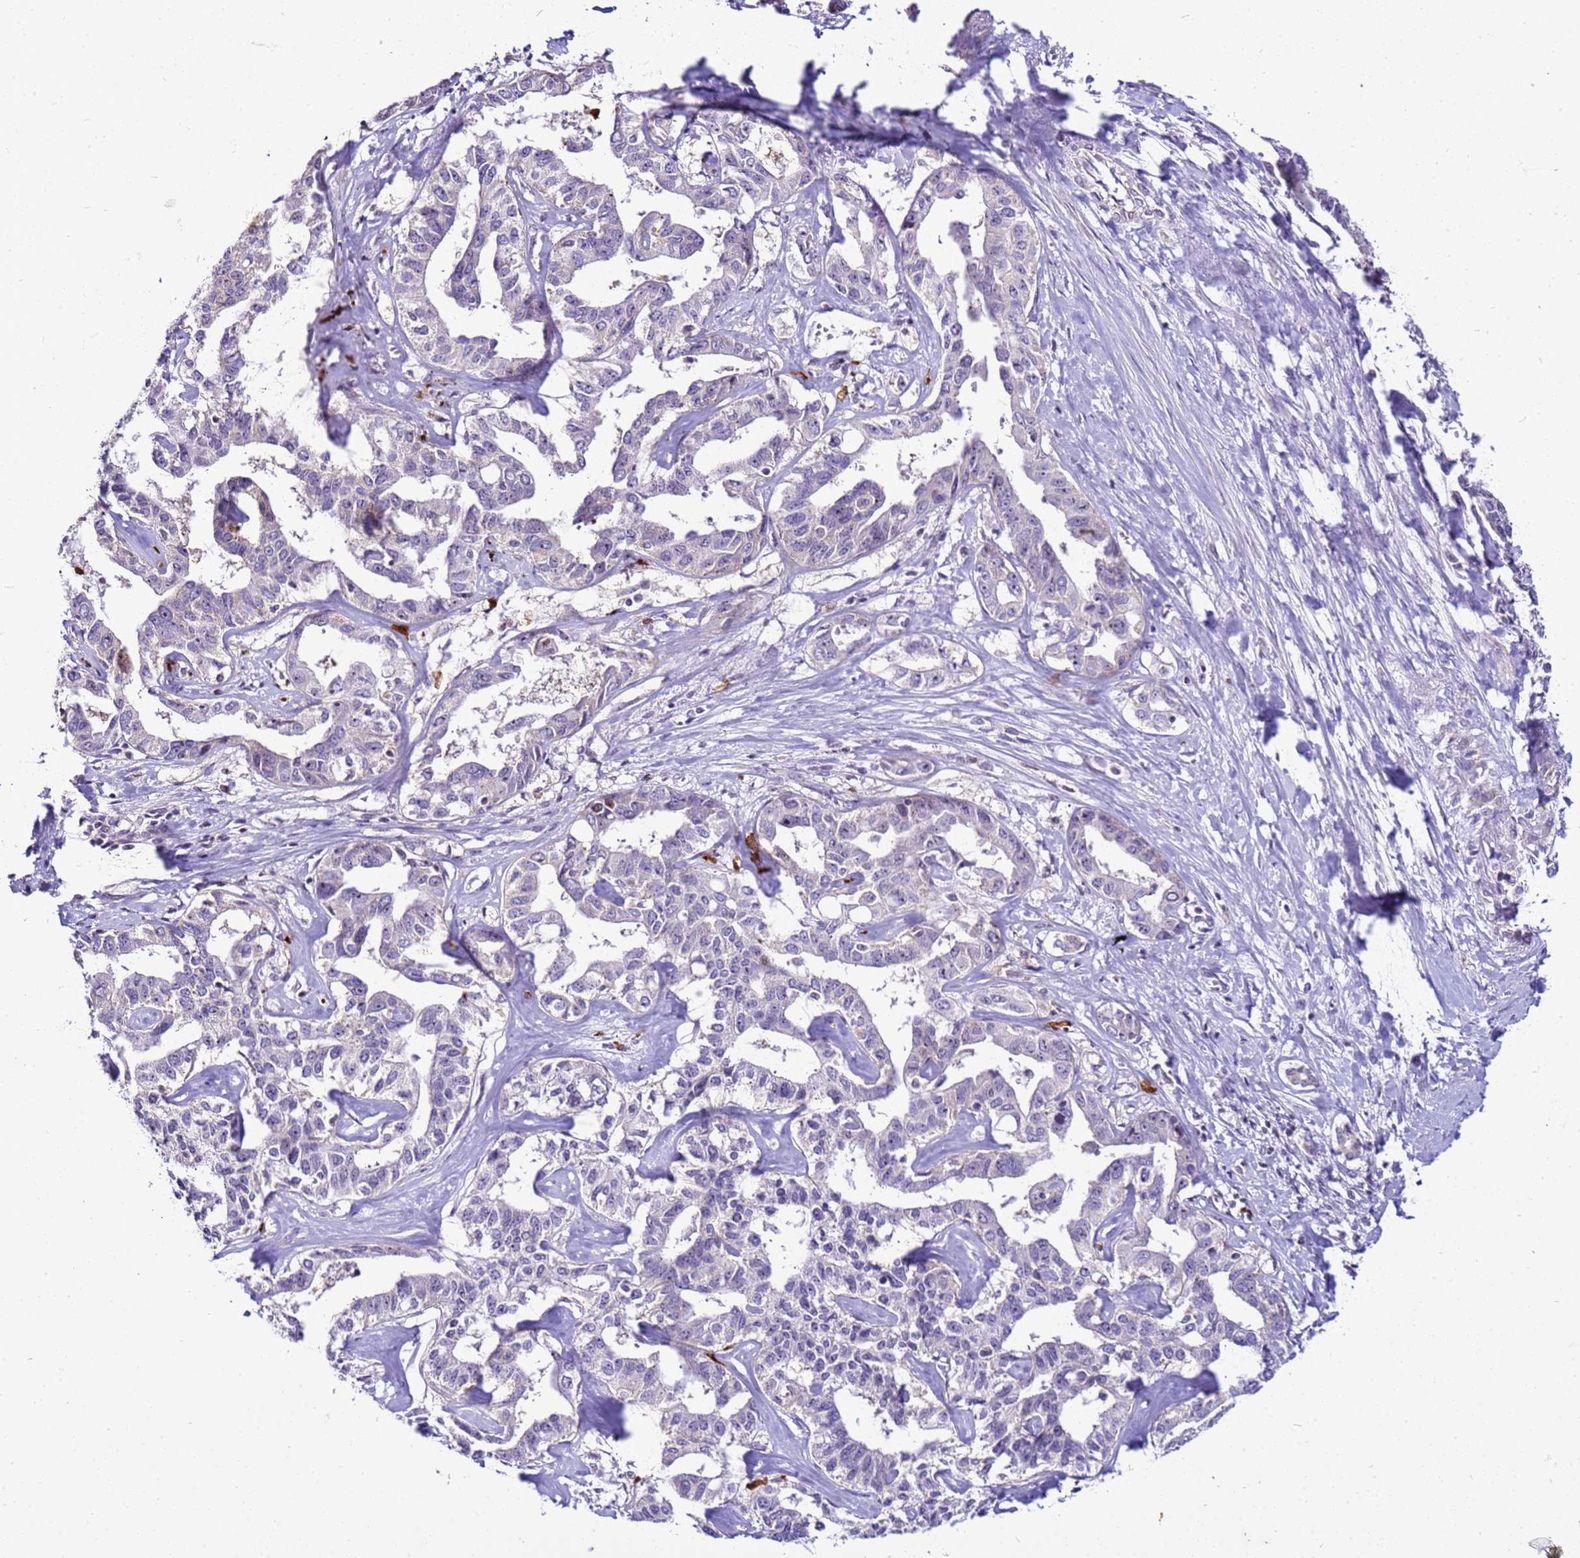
{"staining": {"intensity": "negative", "quantity": "none", "location": "none"}, "tissue": "liver cancer", "cell_type": "Tumor cells", "image_type": "cancer", "snomed": [{"axis": "morphology", "description": "Cholangiocarcinoma"}, {"axis": "topography", "description": "Liver"}], "caption": "Protein analysis of liver cancer (cholangiocarcinoma) demonstrates no significant expression in tumor cells. (DAB (3,3'-diaminobenzidine) IHC, high magnification).", "gene": "VPS4B", "patient": {"sex": "male", "age": 59}}